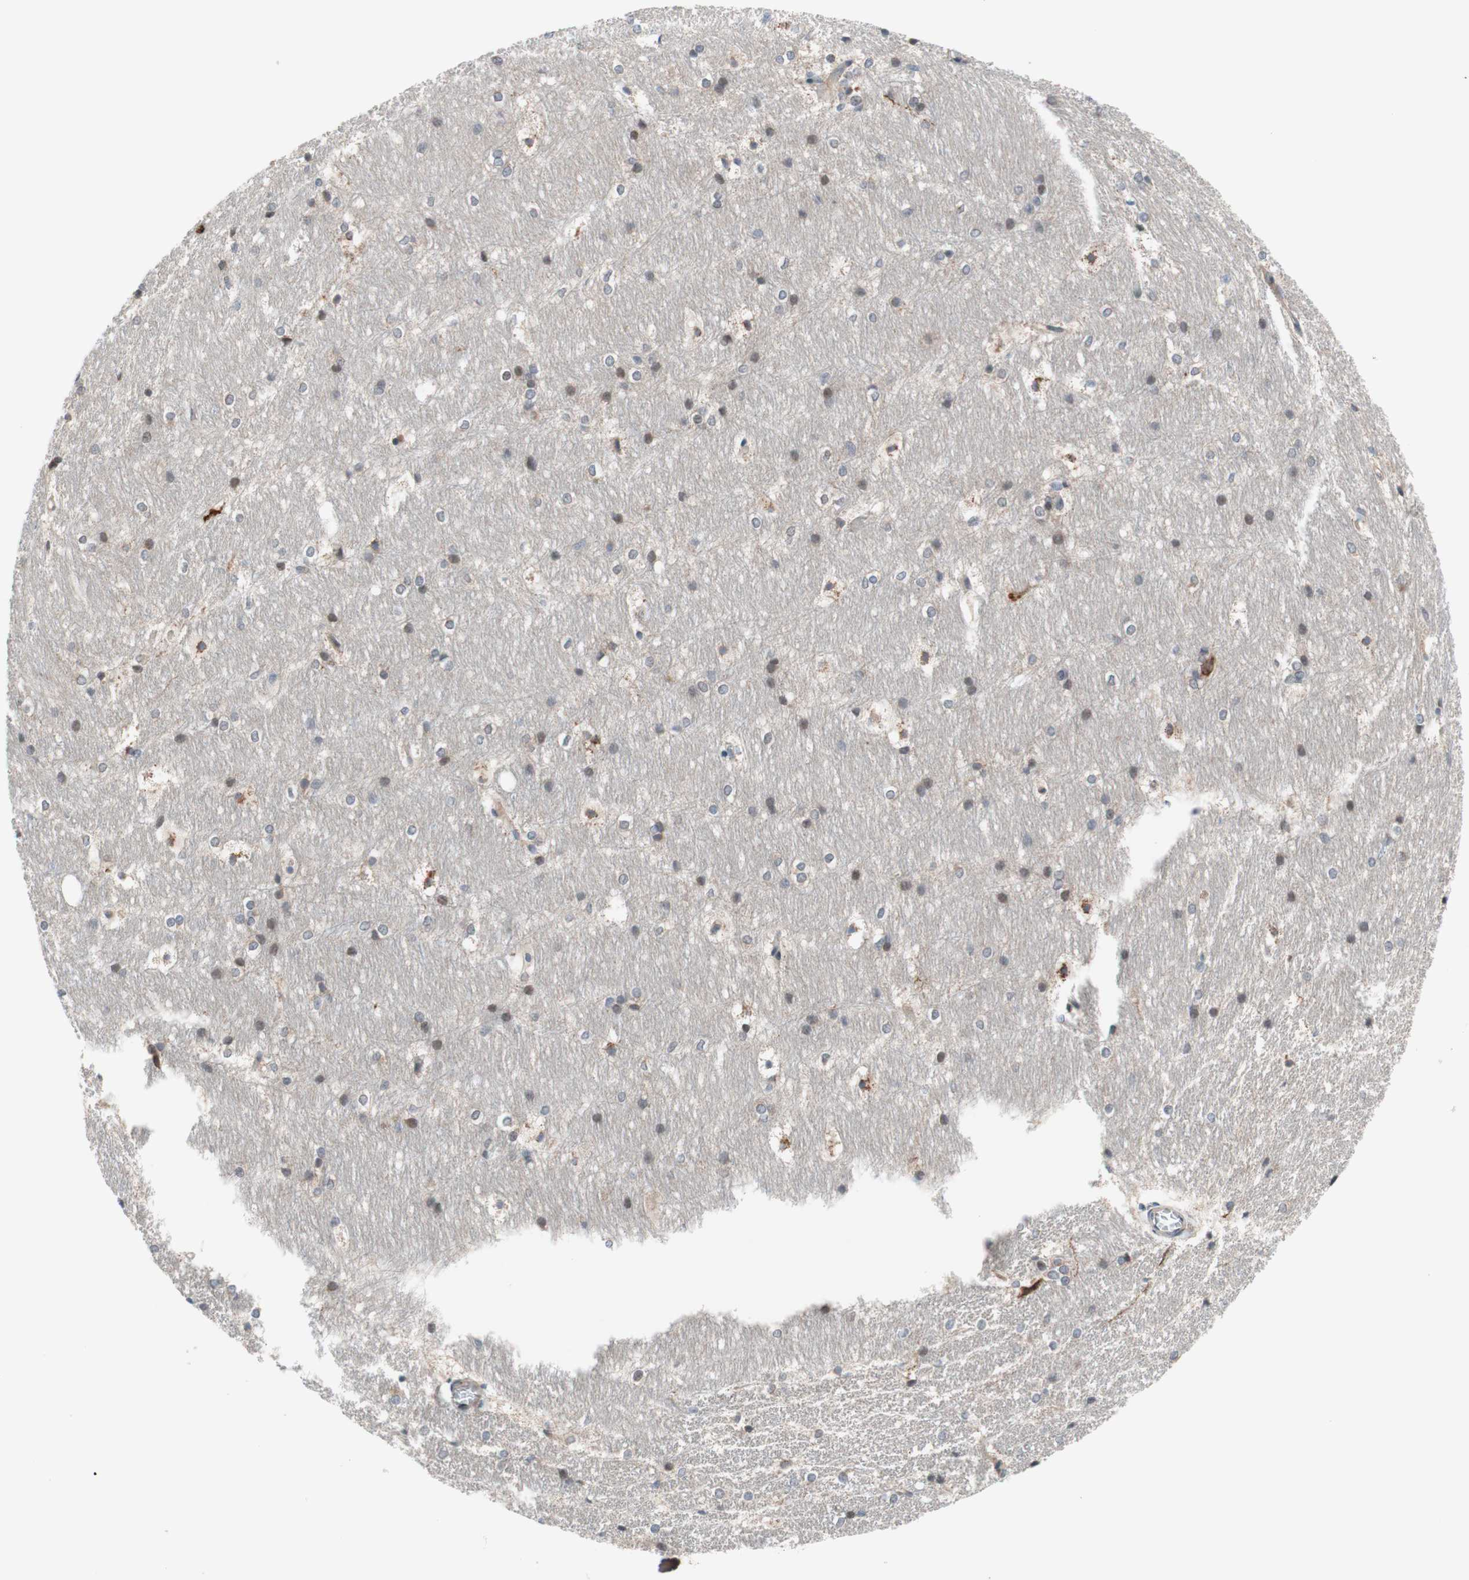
{"staining": {"intensity": "weak", "quantity": "<25%", "location": "nuclear"}, "tissue": "hippocampus", "cell_type": "Glial cells", "image_type": "normal", "snomed": [{"axis": "morphology", "description": "Normal tissue, NOS"}, {"axis": "topography", "description": "Hippocampus"}], "caption": "Benign hippocampus was stained to show a protein in brown. There is no significant expression in glial cells. (DAB (3,3'-diaminobenzidine) immunohistochemistry (IHC), high magnification).", "gene": "CD55", "patient": {"sex": "female", "age": 19}}